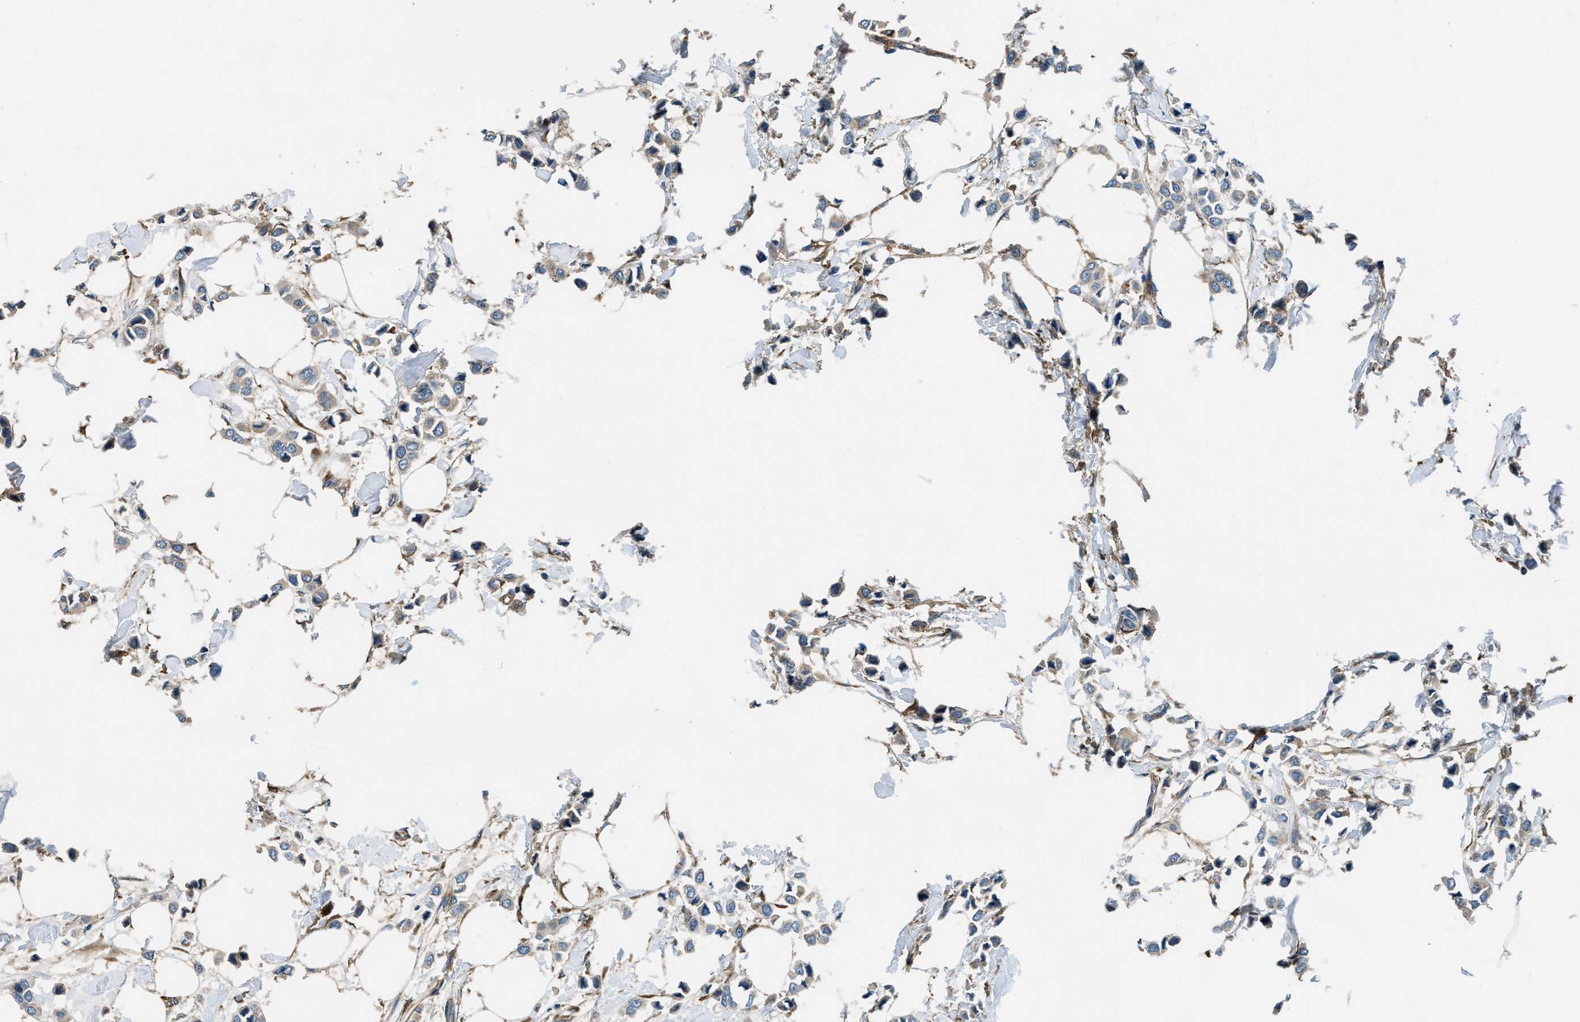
{"staining": {"intensity": "weak", "quantity": "<25%", "location": "cytoplasmic/membranous"}, "tissue": "breast cancer", "cell_type": "Tumor cells", "image_type": "cancer", "snomed": [{"axis": "morphology", "description": "Lobular carcinoma"}, {"axis": "topography", "description": "Breast"}], "caption": "Image shows no protein positivity in tumor cells of breast lobular carcinoma tissue. (Stains: DAB (3,3'-diaminobenzidine) immunohistochemistry (IHC) with hematoxylin counter stain, Microscopy: brightfield microscopy at high magnification).", "gene": "EEA1", "patient": {"sex": "female", "age": 51}}